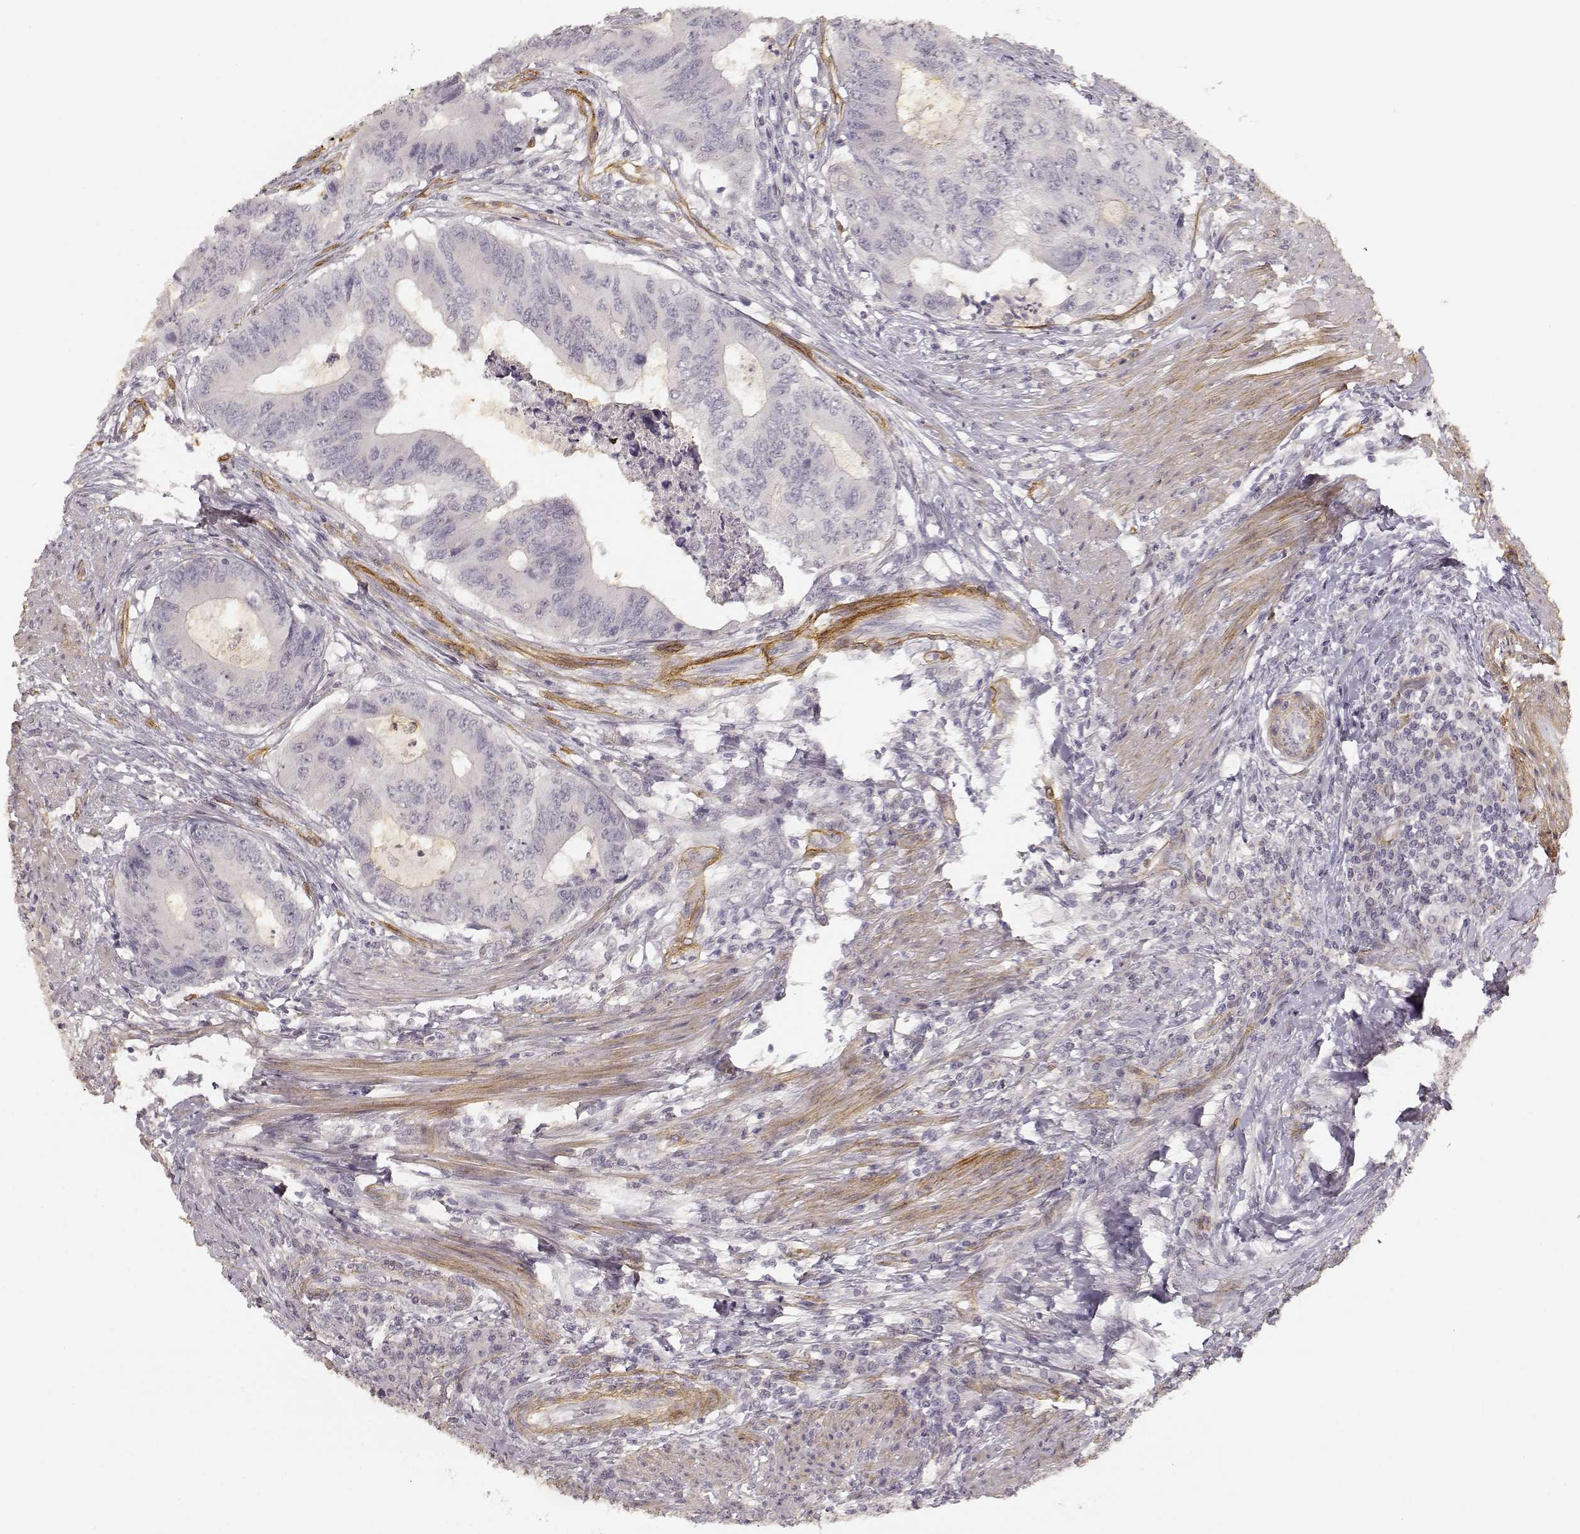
{"staining": {"intensity": "negative", "quantity": "none", "location": "none"}, "tissue": "colorectal cancer", "cell_type": "Tumor cells", "image_type": "cancer", "snomed": [{"axis": "morphology", "description": "Adenocarcinoma, NOS"}, {"axis": "topography", "description": "Colon"}], "caption": "Adenocarcinoma (colorectal) was stained to show a protein in brown. There is no significant staining in tumor cells.", "gene": "LAMA4", "patient": {"sex": "male", "age": 53}}